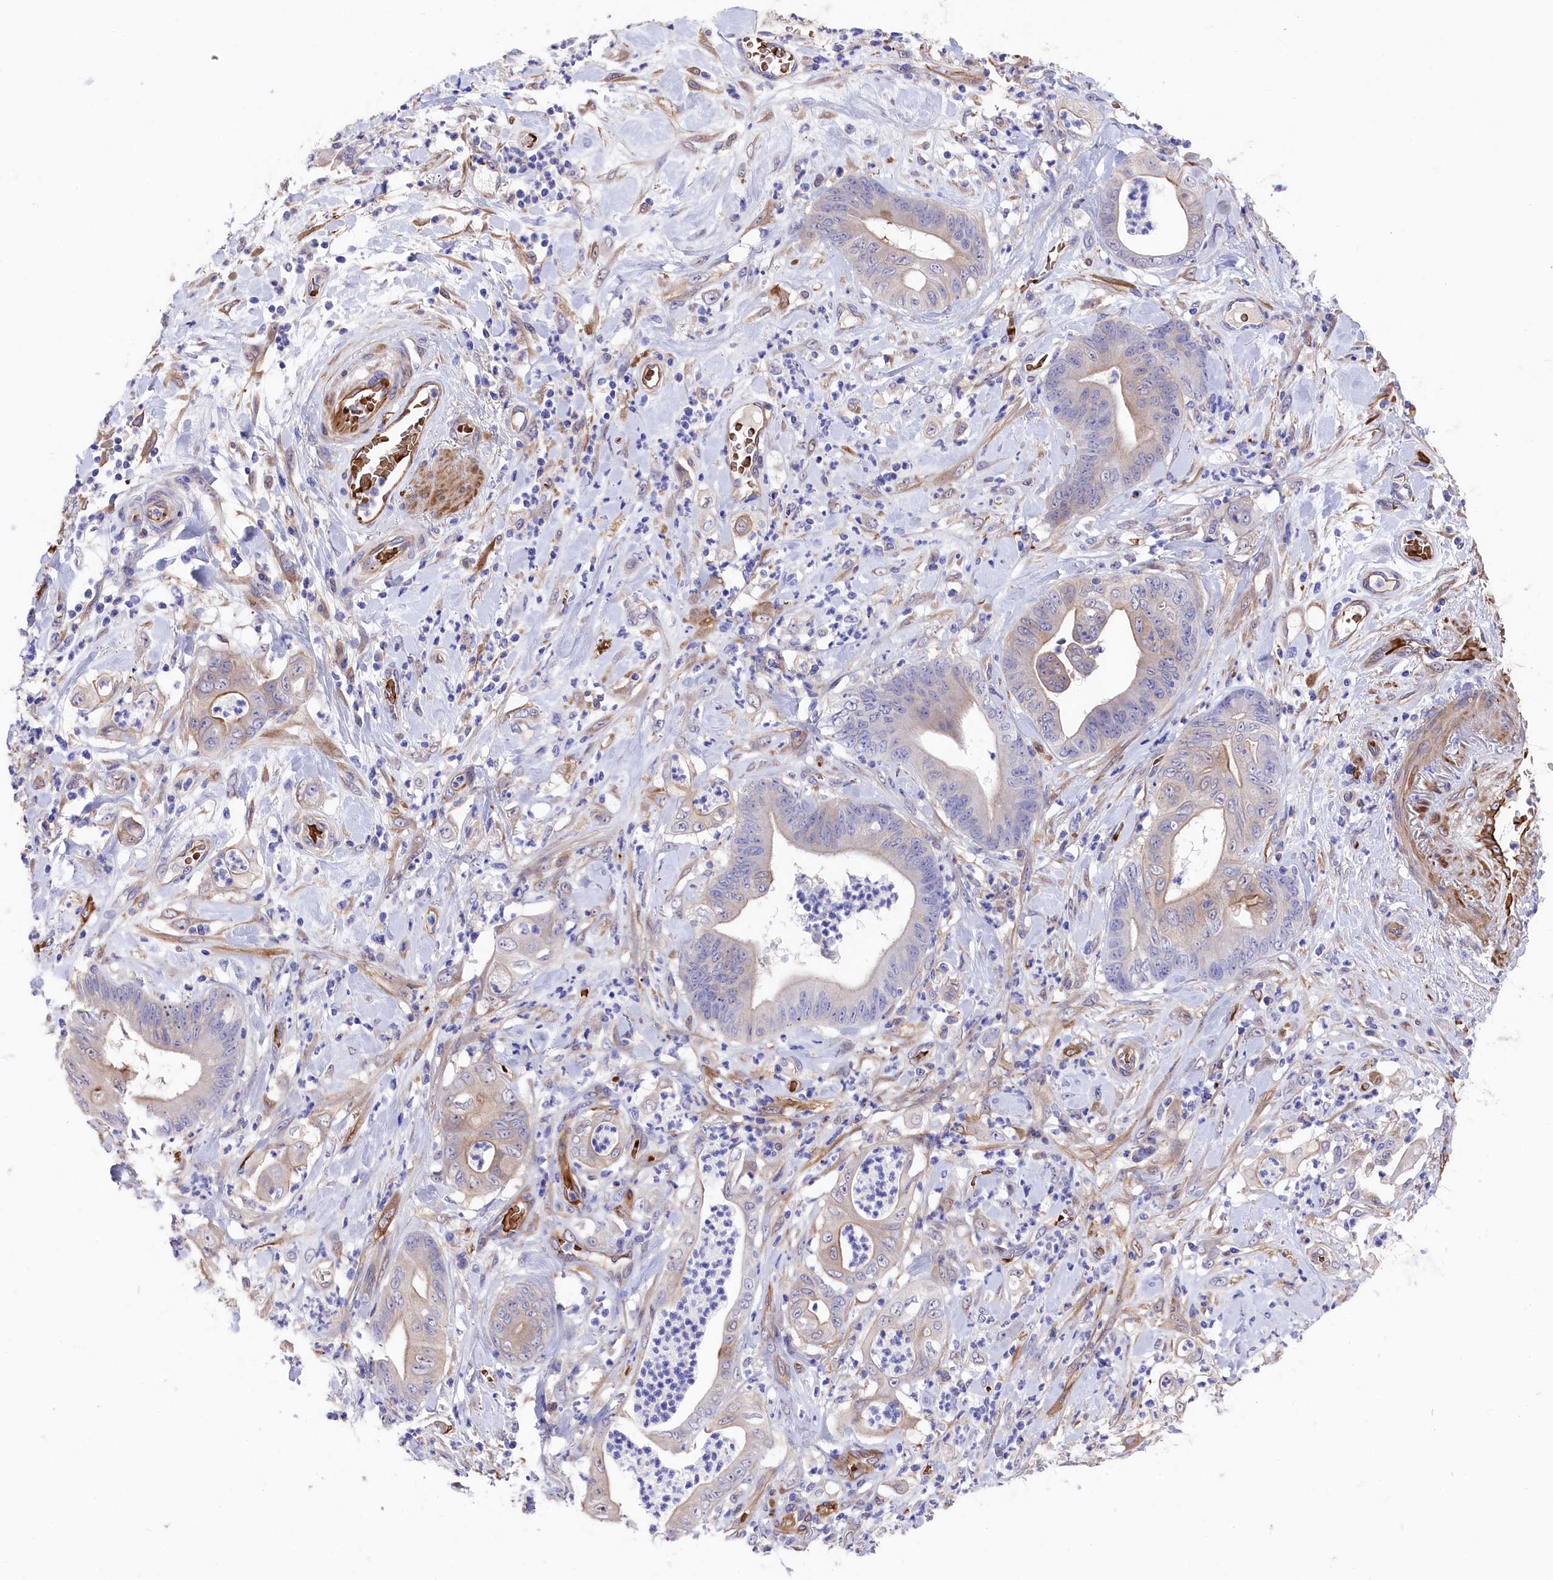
{"staining": {"intensity": "weak", "quantity": "<25%", "location": "cytoplasmic/membranous"}, "tissue": "stomach cancer", "cell_type": "Tumor cells", "image_type": "cancer", "snomed": [{"axis": "morphology", "description": "Adenocarcinoma, NOS"}, {"axis": "topography", "description": "Stomach"}], "caption": "Immunohistochemistry (IHC) of adenocarcinoma (stomach) reveals no positivity in tumor cells. Brightfield microscopy of IHC stained with DAB (brown) and hematoxylin (blue), captured at high magnification.", "gene": "LHFPL4", "patient": {"sex": "female", "age": 73}}